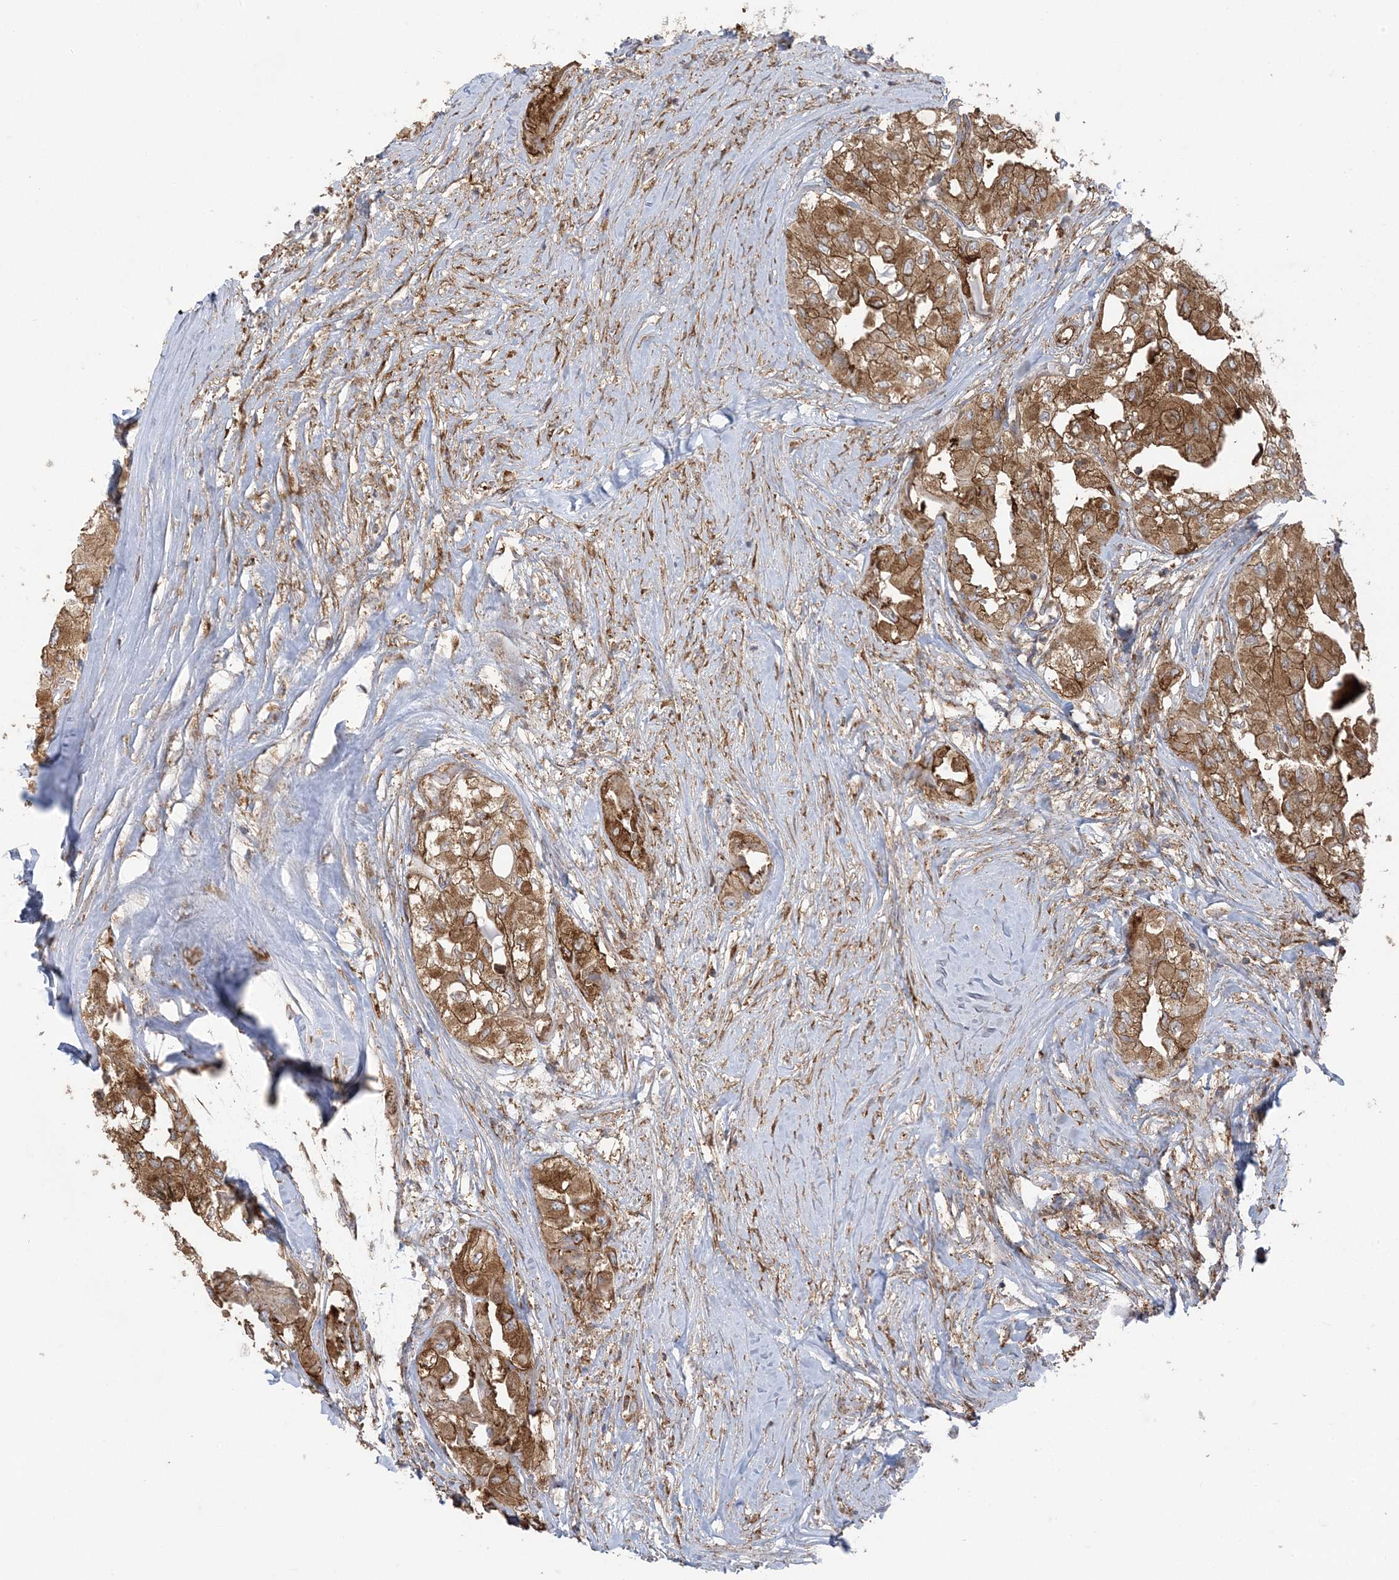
{"staining": {"intensity": "moderate", "quantity": ">75%", "location": "cytoplasmic/membranous"}, "tissue": "thyroid cancer", "cell_type": "Tumor cells", "image_type": "cancer", "snomed": [{"axis": "morphology", "description": "Papillary adenocarcinoma, NOS"}, {"axis": "topography", "description": "Thyroid gland"}], "caption": "A high-resolution micrograph shows IHC staining of thyroid cancer (papillary adenocarcinoma), which demonstrates moderate cytoplasmic/membranous staining in about >75% of tumor cells.", "gene": "DERL3", "patient": {"sex": "female", "age": 59}}